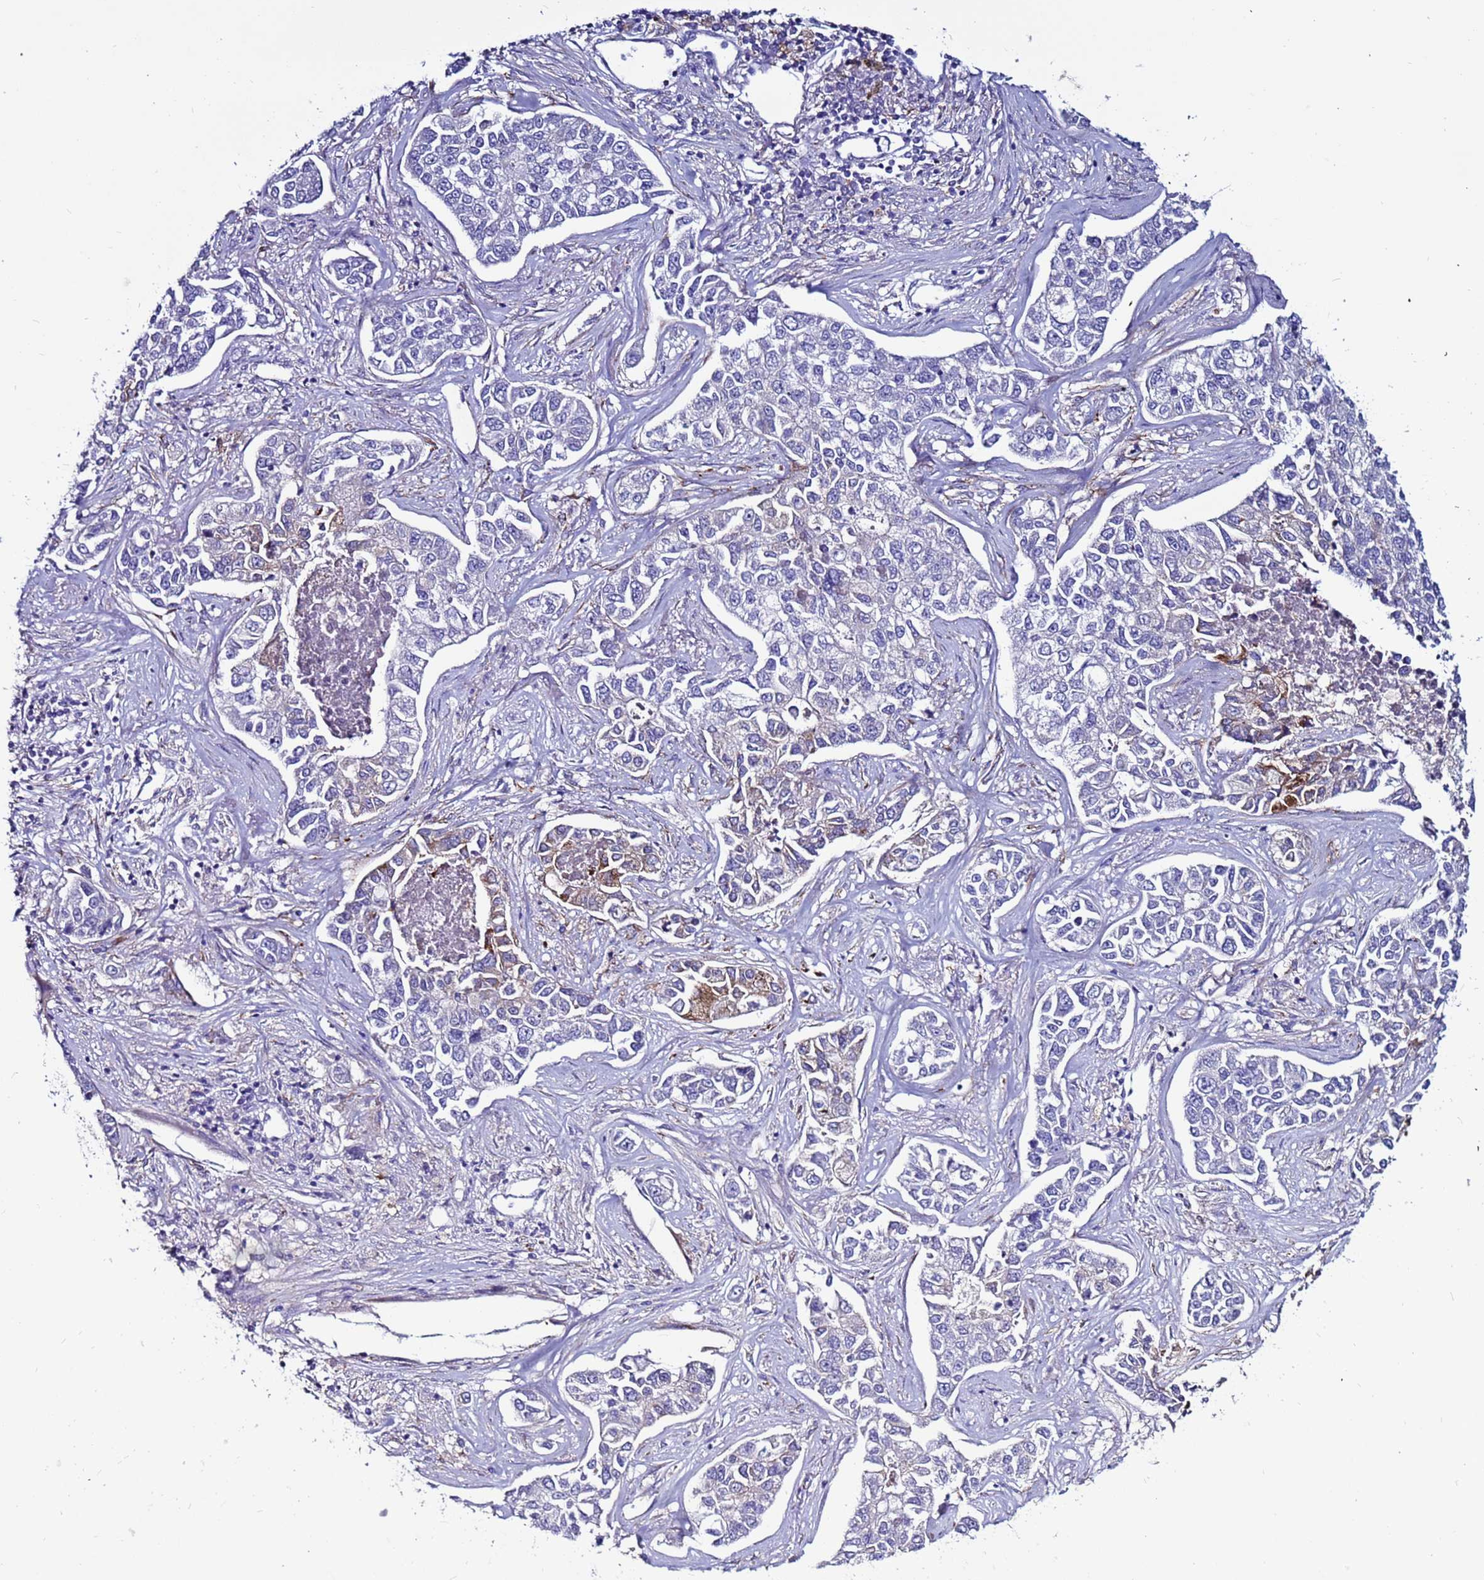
{"staining": {"intensity": "moderate", "quantity": "<25%", "location": "cytoplasmic/membranous"}, "tissue": "lung cancer", "cell_type": "Tumor cells", "image_type": "cancer", "snomed": [{"axis": "morphology", "description": "Adenocarcinoma, NOS"}, {"axis": "topography", "description": "Lung"}], "caption": "Protein staining of lung cancer (adenocarcinoma) tissue shows moderate cytoplasmic/membranous positivity in about <25% of tumor cells.", "gene": "SLC44A3", "patient": {"sex": "male", "age": 49}}